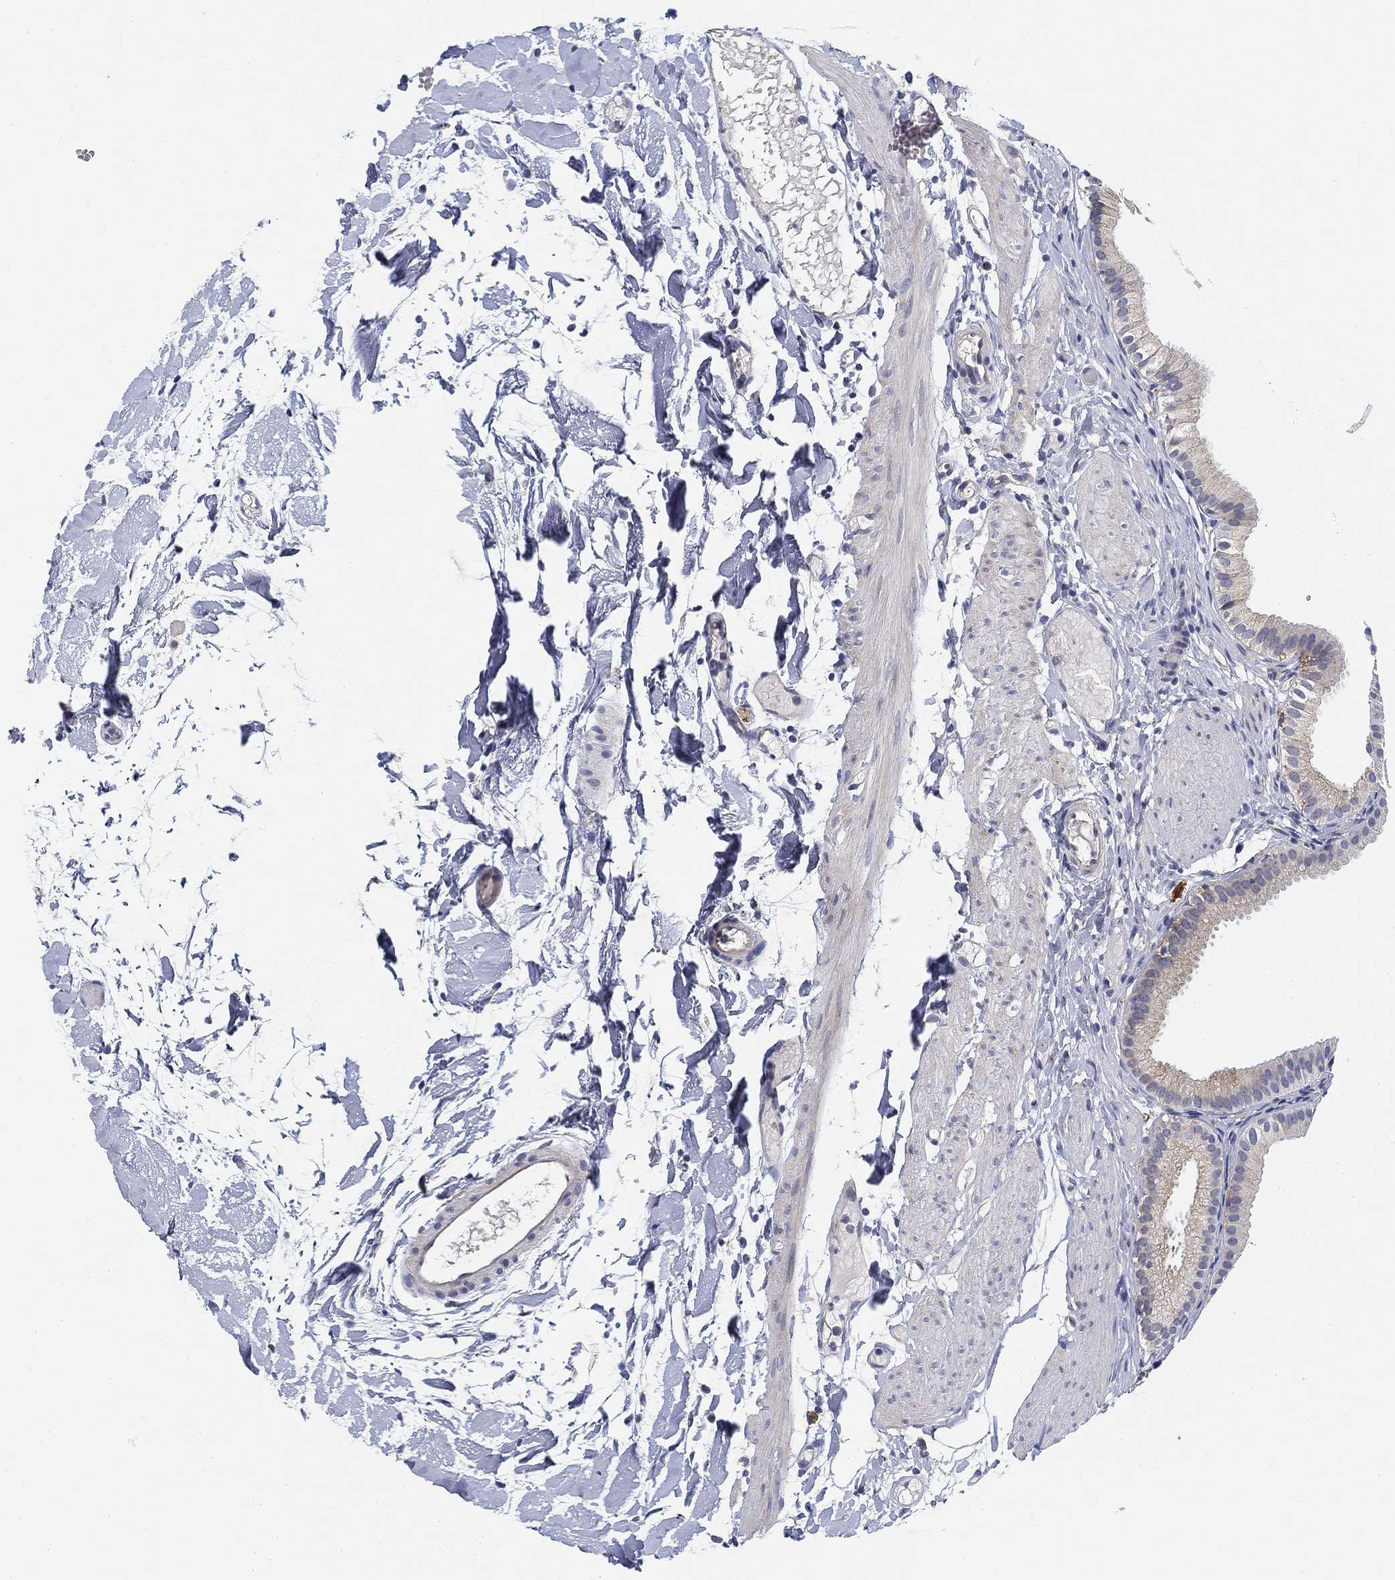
{"staining": {"intensity": "negative", "quantity": "none", "location": "none"}, "tissue": "gallbladder", "cell_type": "Glandular cells", "image_type": "normal", "snomed": [{"axis": "morphology", "description": "Normal tissue, NOS"}, {"axis": "topography", "description": "Gallbladder"}, {"axis": "topography", "description": "Peripheral nerve tissue"}], "caption": "Glandular cells are negative for brown protein staining in unremarkable gallbladder. (DAB immunohistochemistry with hematoxylin counter stain).", "gene": "SLC2A5", "patient": {"sex": "female", "age": 45}}